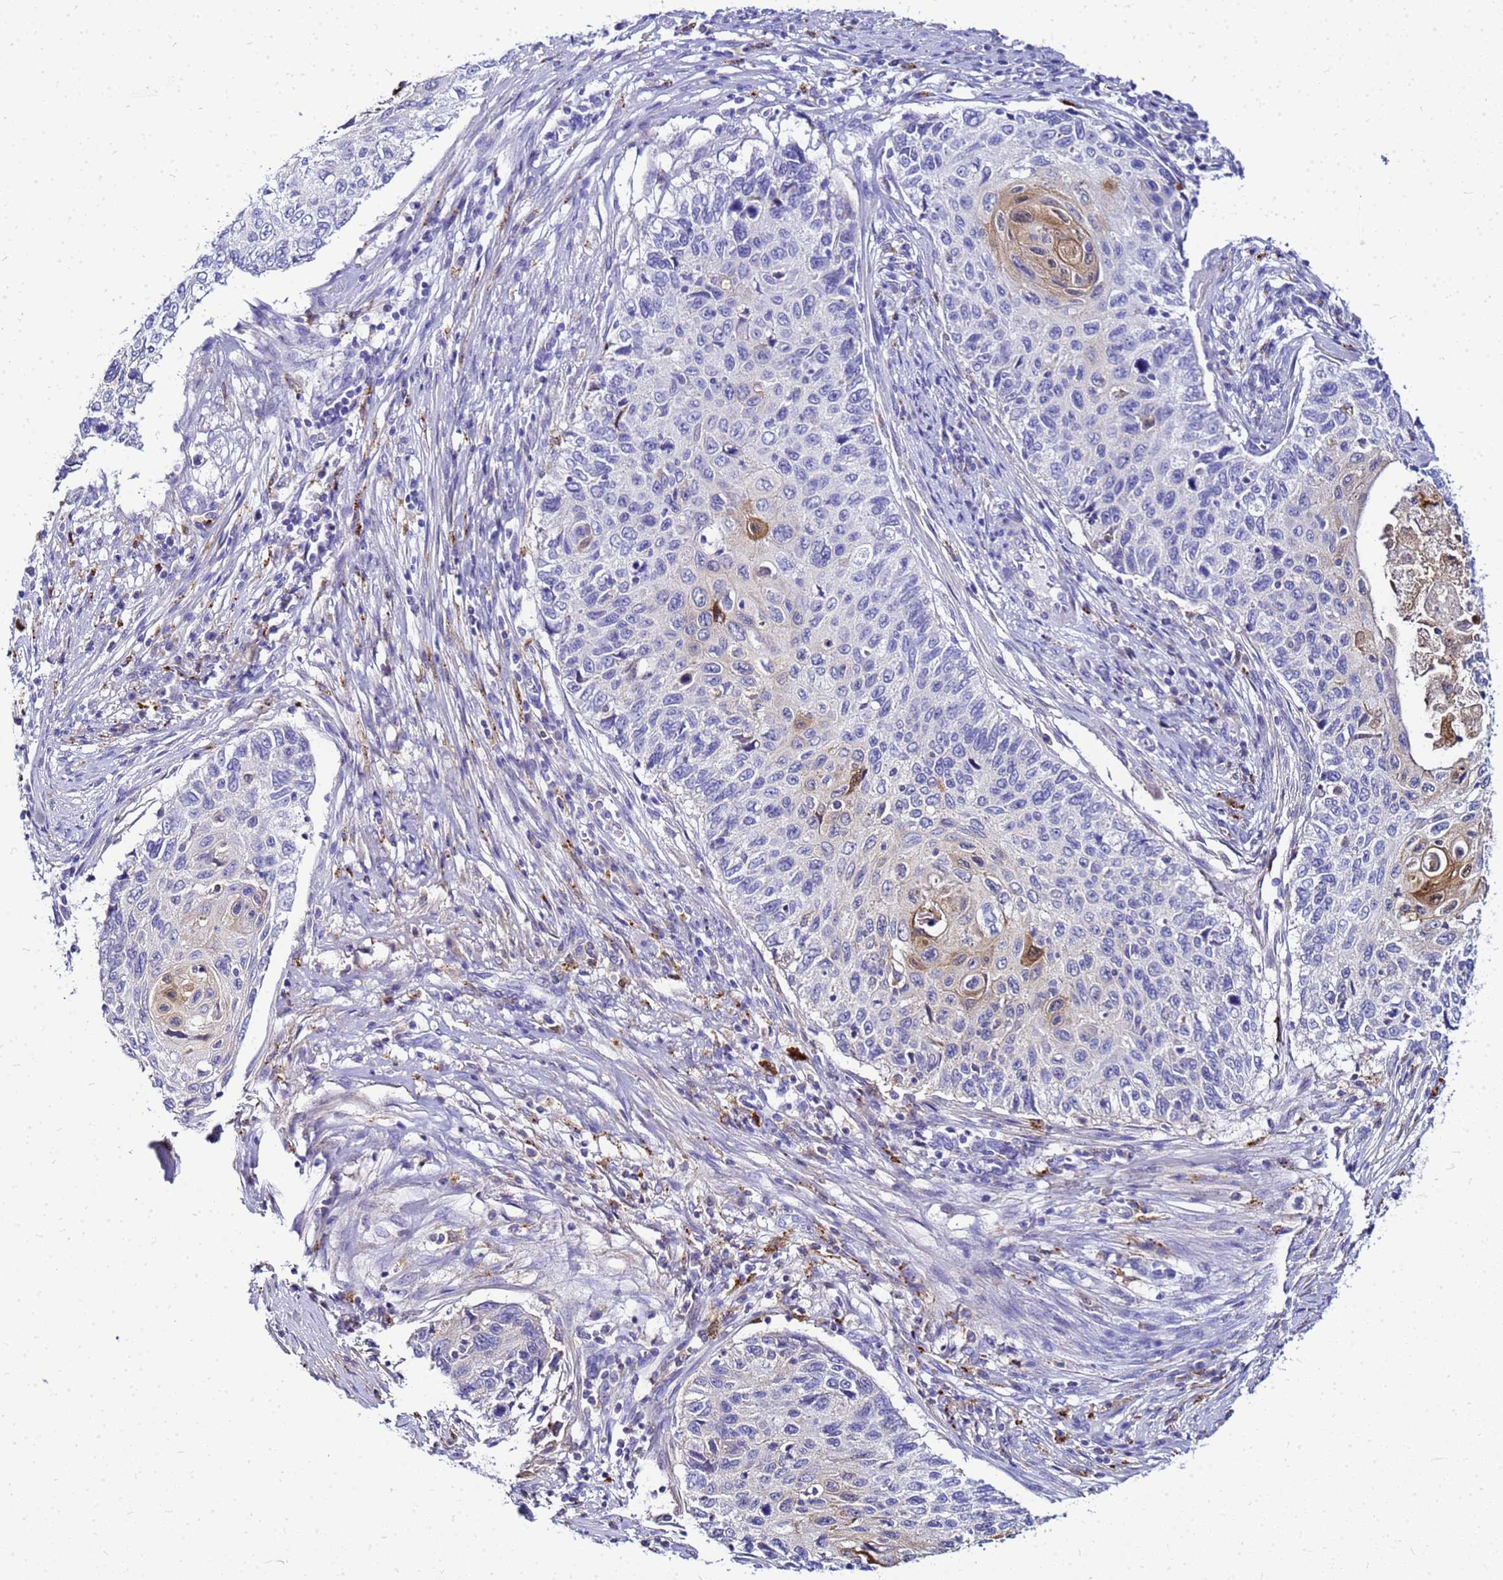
{"staining": {"intensity": "moderate", "quantity": "<25%", "location": "cytoplasmic/membranous"}, "tissue": "cervical cancer", "cell_type": "Tumor cells", "image_type": "cancer", "snomed": [{"axis": "morphology", "description": "Squamous cell carcinoma, NOS"}, {"axis": "topography", "description": "Cervix"}], "caption": "Tumor cells display low levels of moderate cytoplasmic/membranous staining in about <25% of cells in human cervical cancer (squamous cell carcinoma). (DAB = brown stain, brightfield microscopy at high magnification).", "gene": "CSTA", "patient": {"sex": "female", "age": 70}}